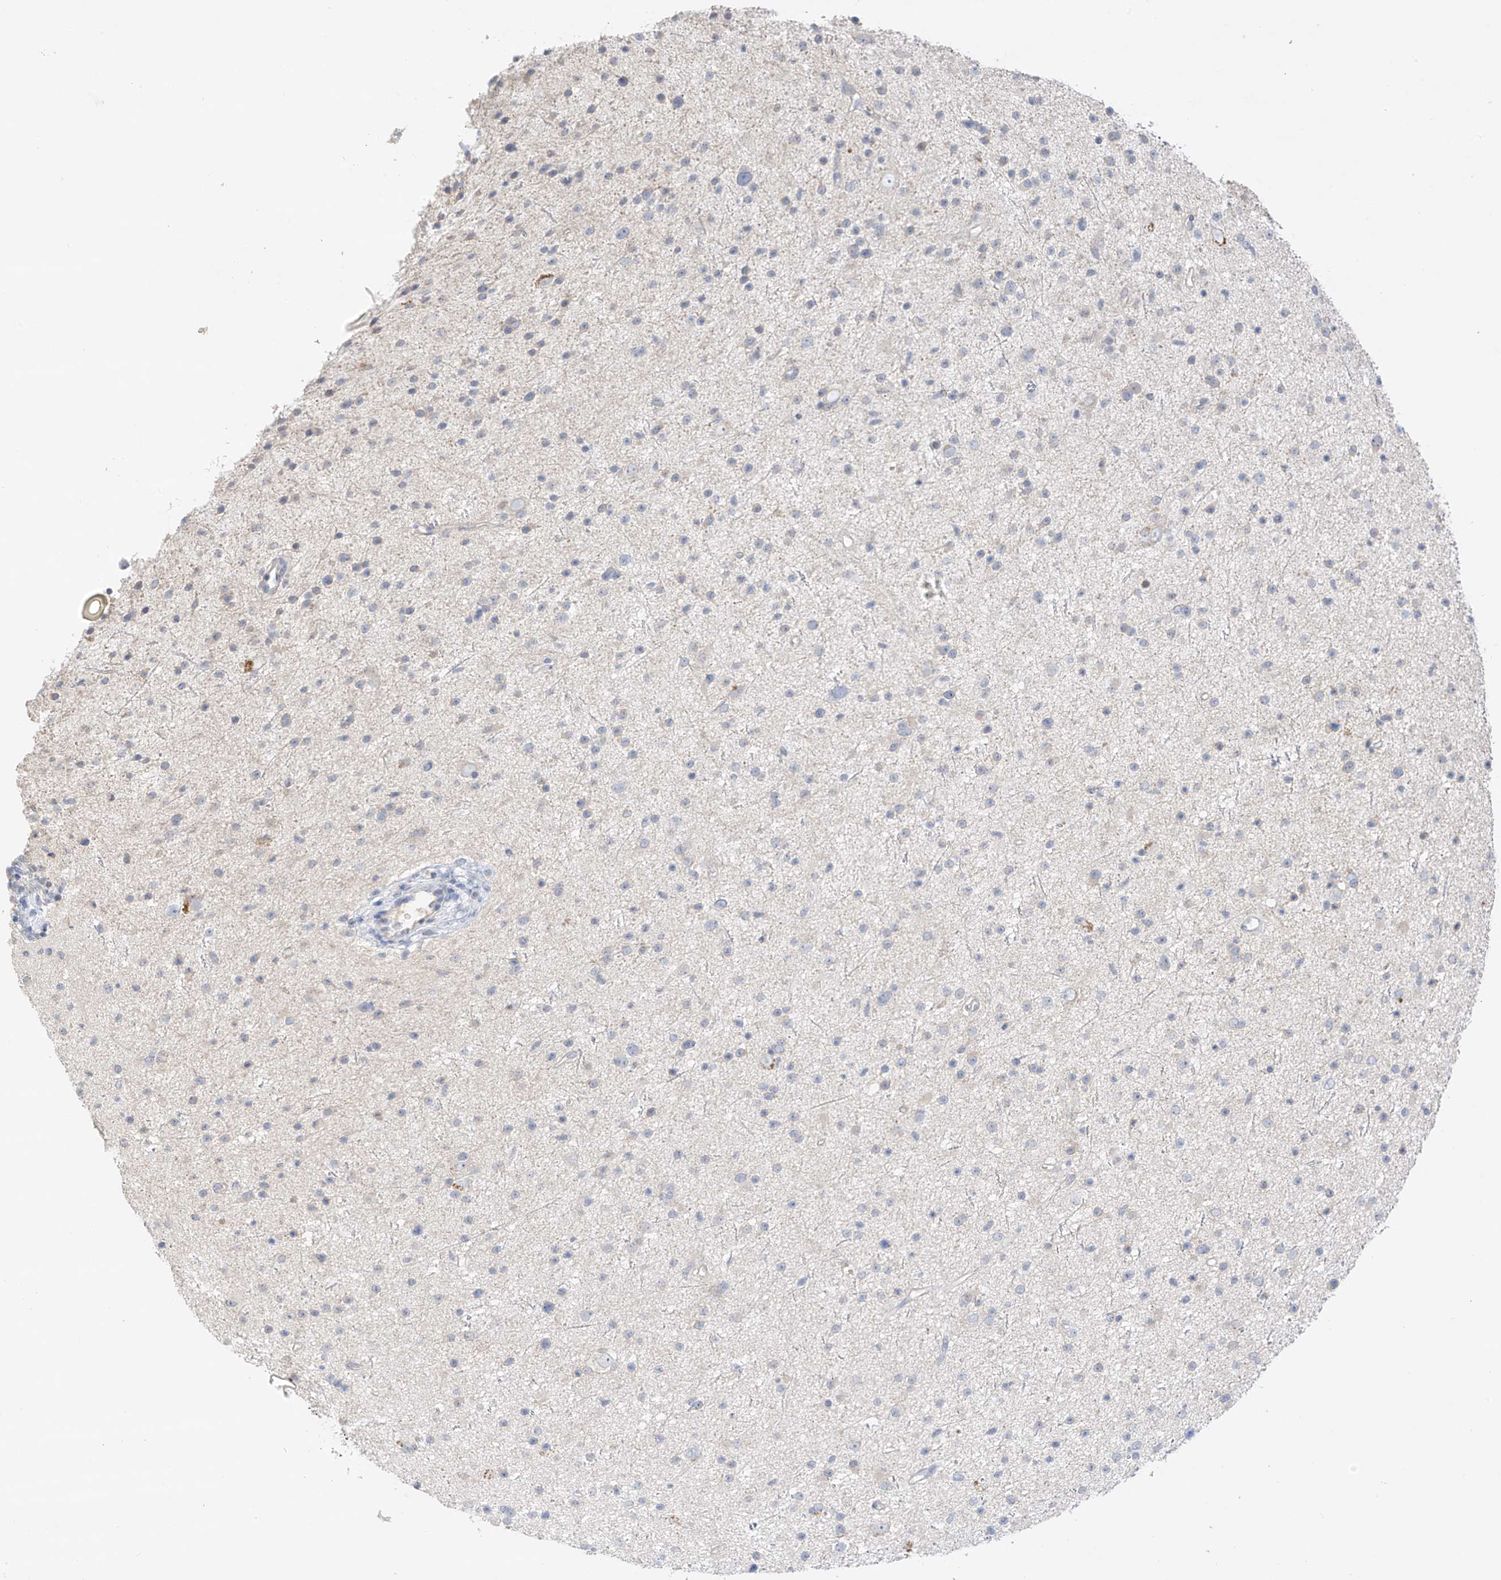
{"staining": {"intensity": "negative", "quantity": "none", "location": "none"}, "tissue": "glioma", "cell_type": "Tumor cells", "image_type": "cancer", "snomed": [{"axis": "morphology", "description": "Glioma, malignant, Low grade"}, {"axis": "topography", "description": "Cerebral cortex"}], "caption": "Tumor cells are negative for protein expression in human malignant glioma (low-grade).", "gene": "CAPN13", "patient": {"sex": "female", "age": 39}}